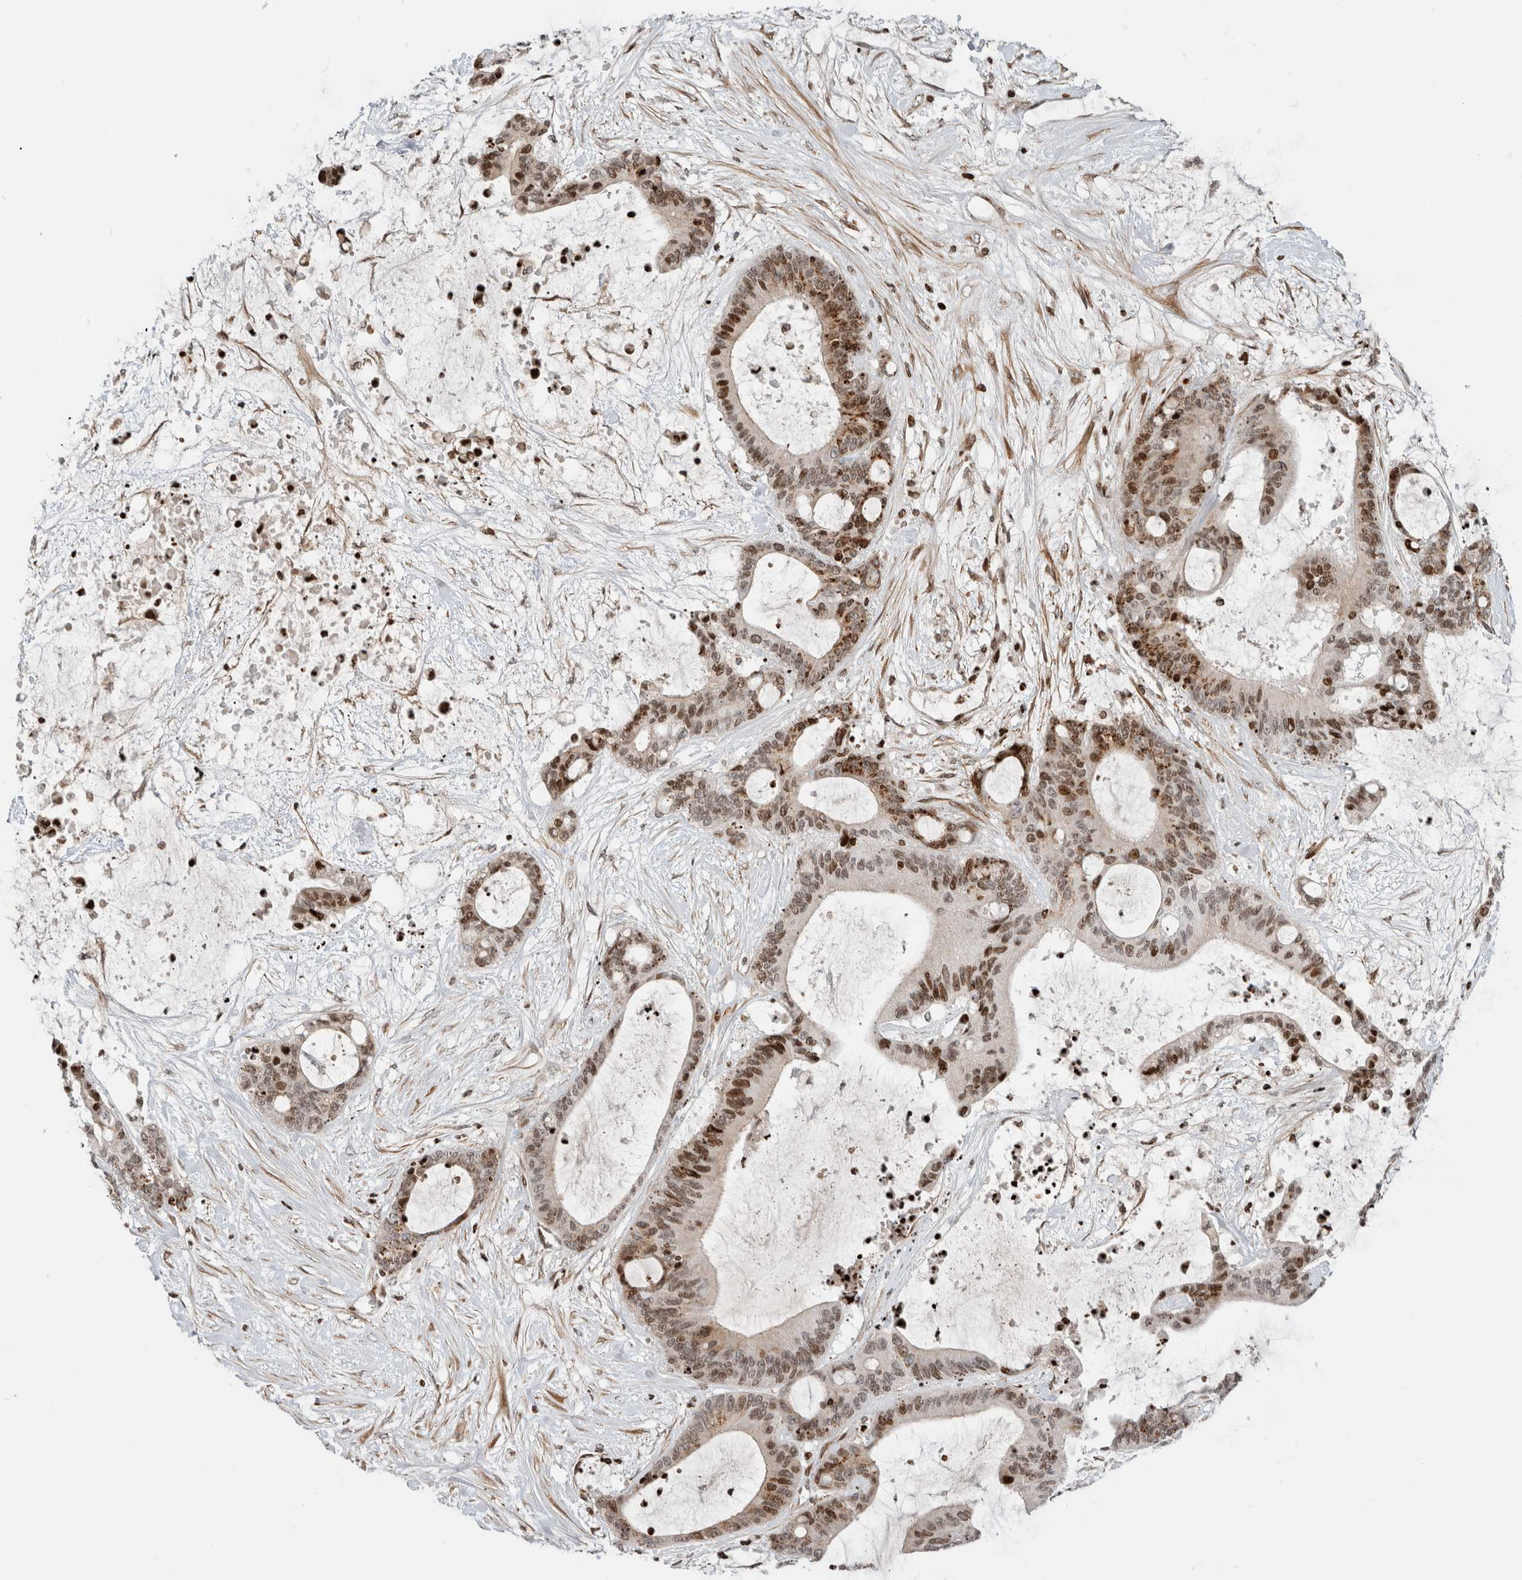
{"staining": {"intensity": "moderate", "quantity": ">75%", "location": "nuclear"}, "tissue": "liver cancer", "cell_type": "Tumor cells", "image_type": "cancer", "snomed": [{"axis": "morphology", "description": "Cholangiocarcinoma"}, {"axis": "topography", "description": "Liver"}], "caption": "Immunohistochemical staining of liver cholangiocarcinoma exhibits moderate nuclear protein staining in about >75% of tumor cells.", "gene": "GINS4", "patient": {"sex": "female", "age": 73}}